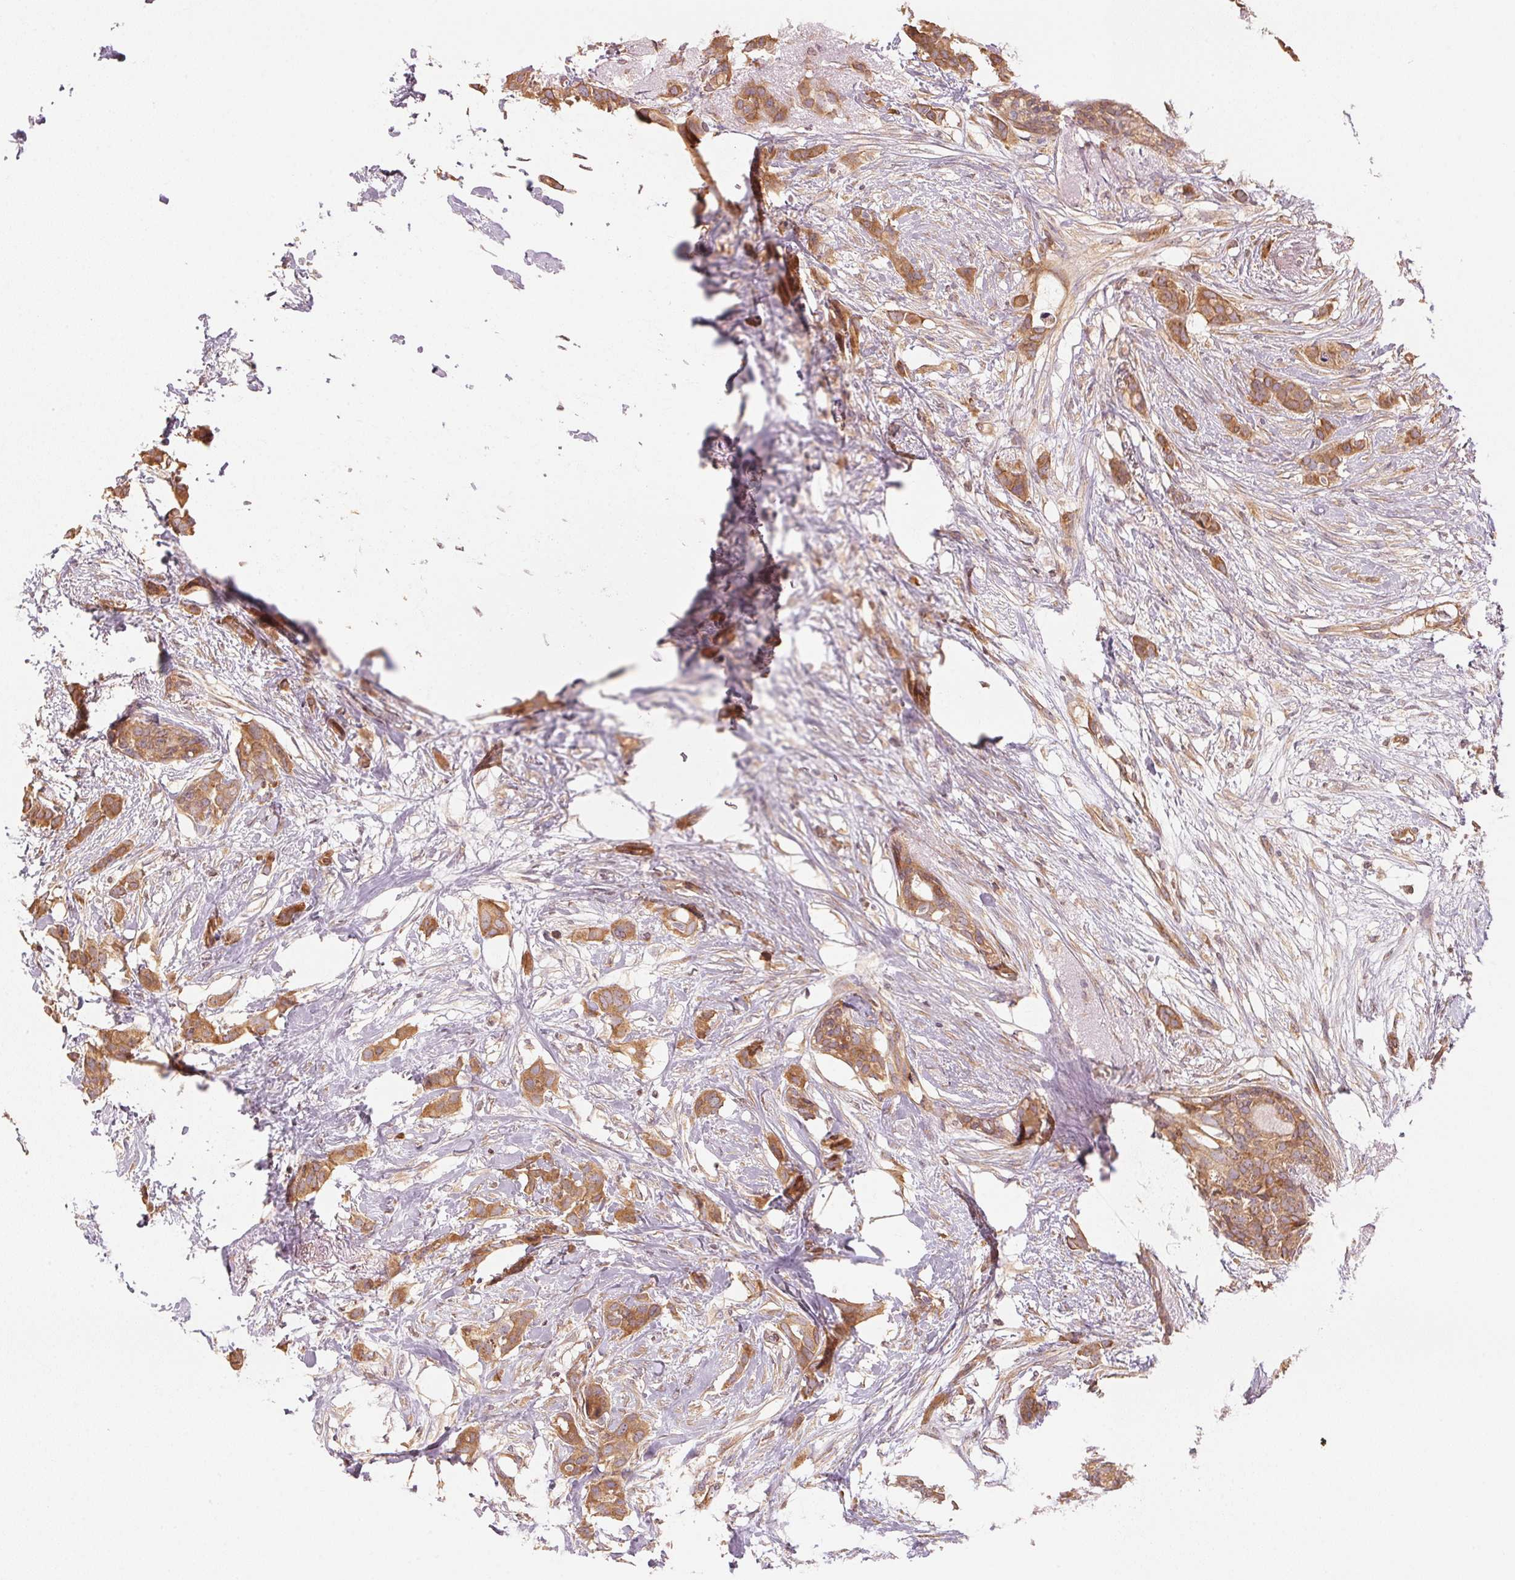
{"staining": {"intensity": "moderate", "quantity": ">75%", "location": "cytoplasmic/membranous"}, "tissue": "breast cancer", "cell_type": "Tumor cells", "image_type": "cancer", "snomed": [{"axis": "morphology", "description": "Duct carcinoma"}, {"axis": "topography", "description": "Breast"}], "caption": "Immunohistochemical staining of human breast infiltrating ductal carcinoma exhibits moderate cytoplasmic/membranous protein positivity in approximately >75% of tumor cells.", "gene": "STRN4", "patient": {"sex": "female", "age": 62}}